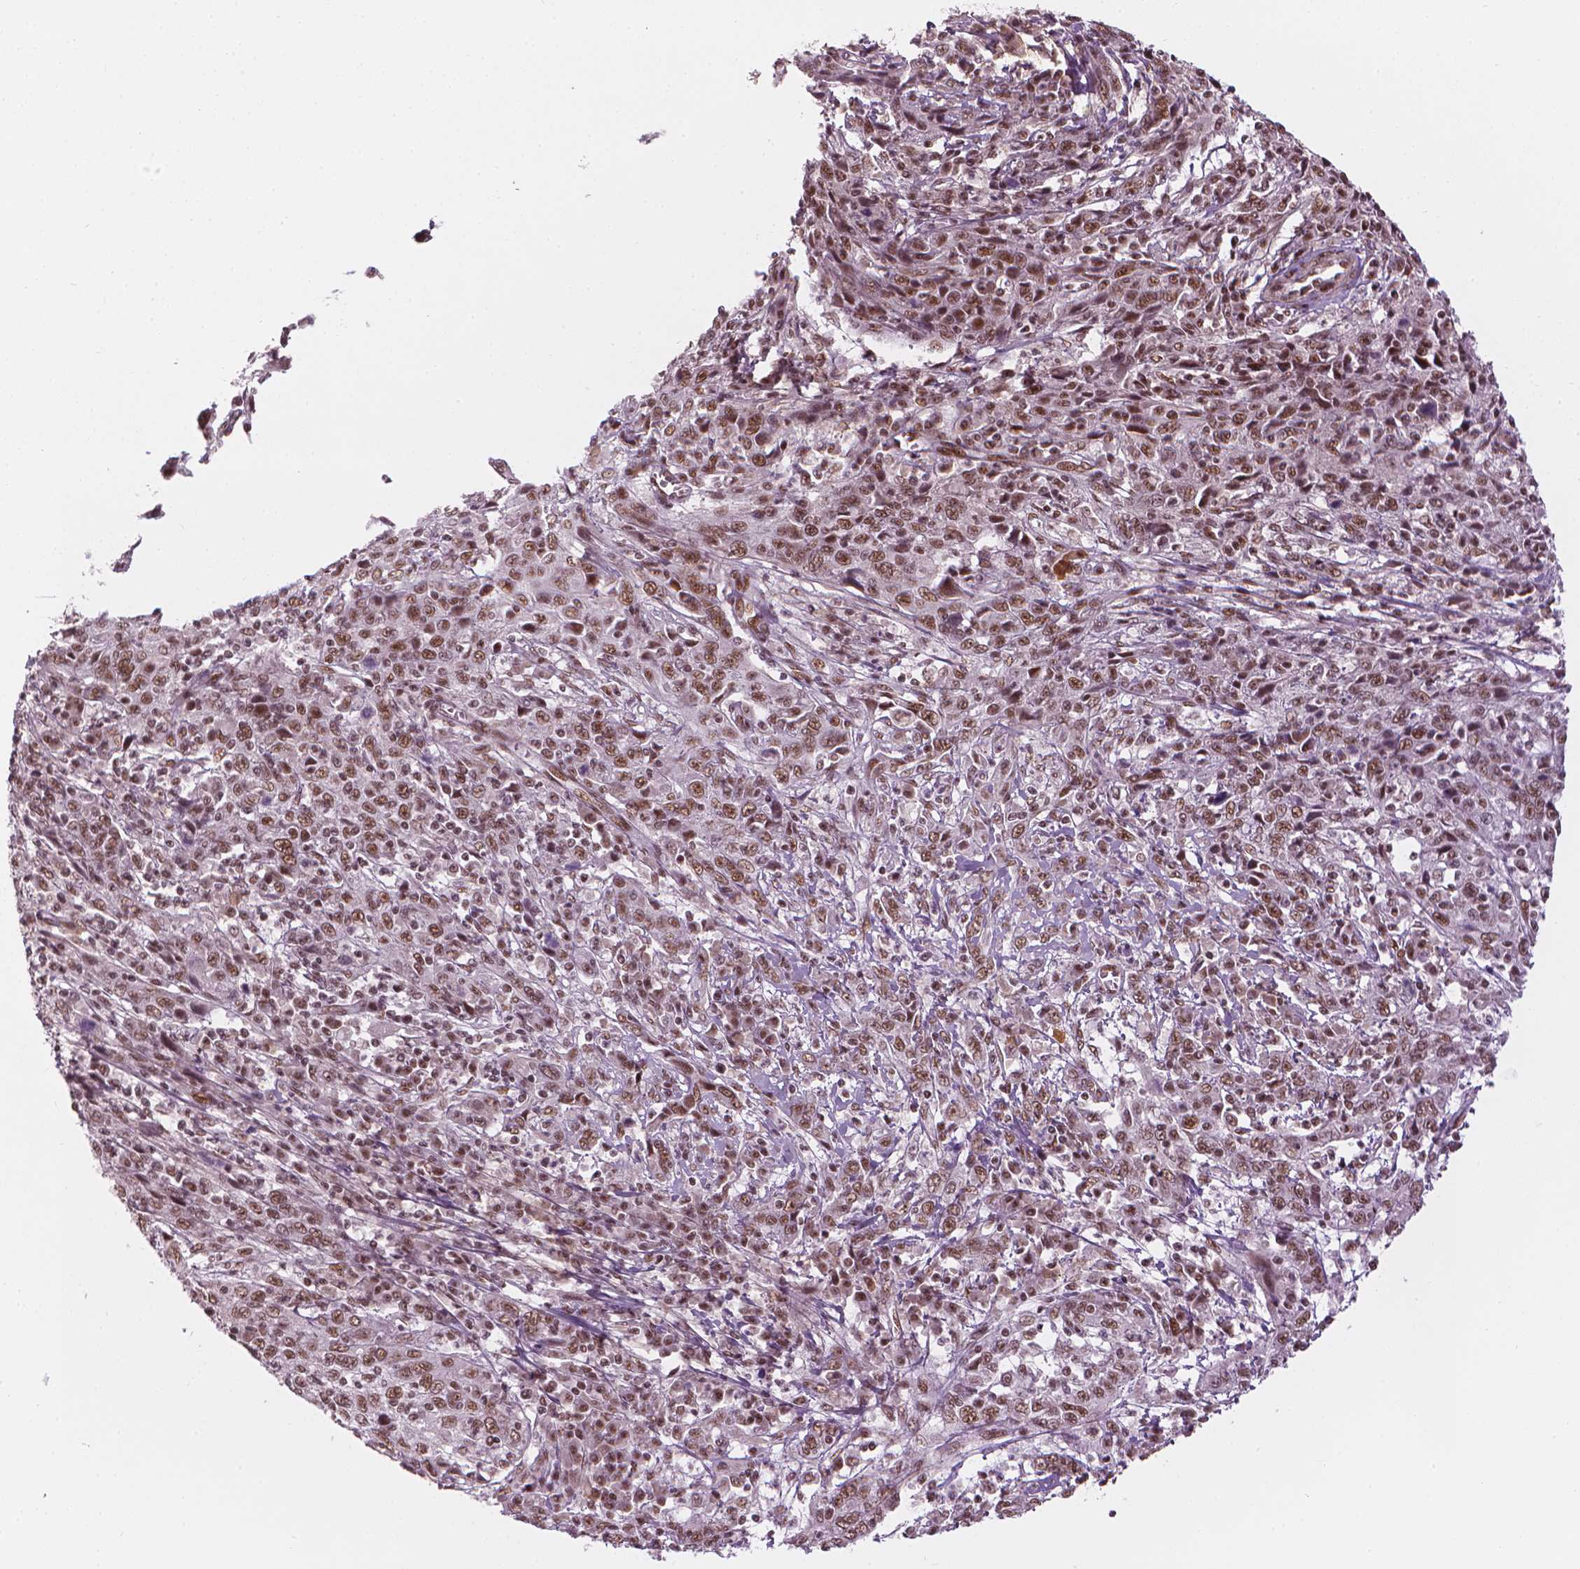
{"staining": {"intensity": "moderate", "quantity": ">75%", "location": "nuclear"}, "tissue": "cervical cancer", "cell_type": "Tumor cells", "image_type": "cancer", "snomed": [{"axis": "morphology", "description": "Squamous cell carcinoma, NOS"}, {"axis": "topography", "description": "Cervix"}], "caption": "Immunohistochemistry of cervical cancer (squamous cell carcinoma) displays medium levels of moderate nuclear positivity in about >75% of tumor cells.", "gene": "ELF2", "patient": {"sex": "female", "age": 46}}